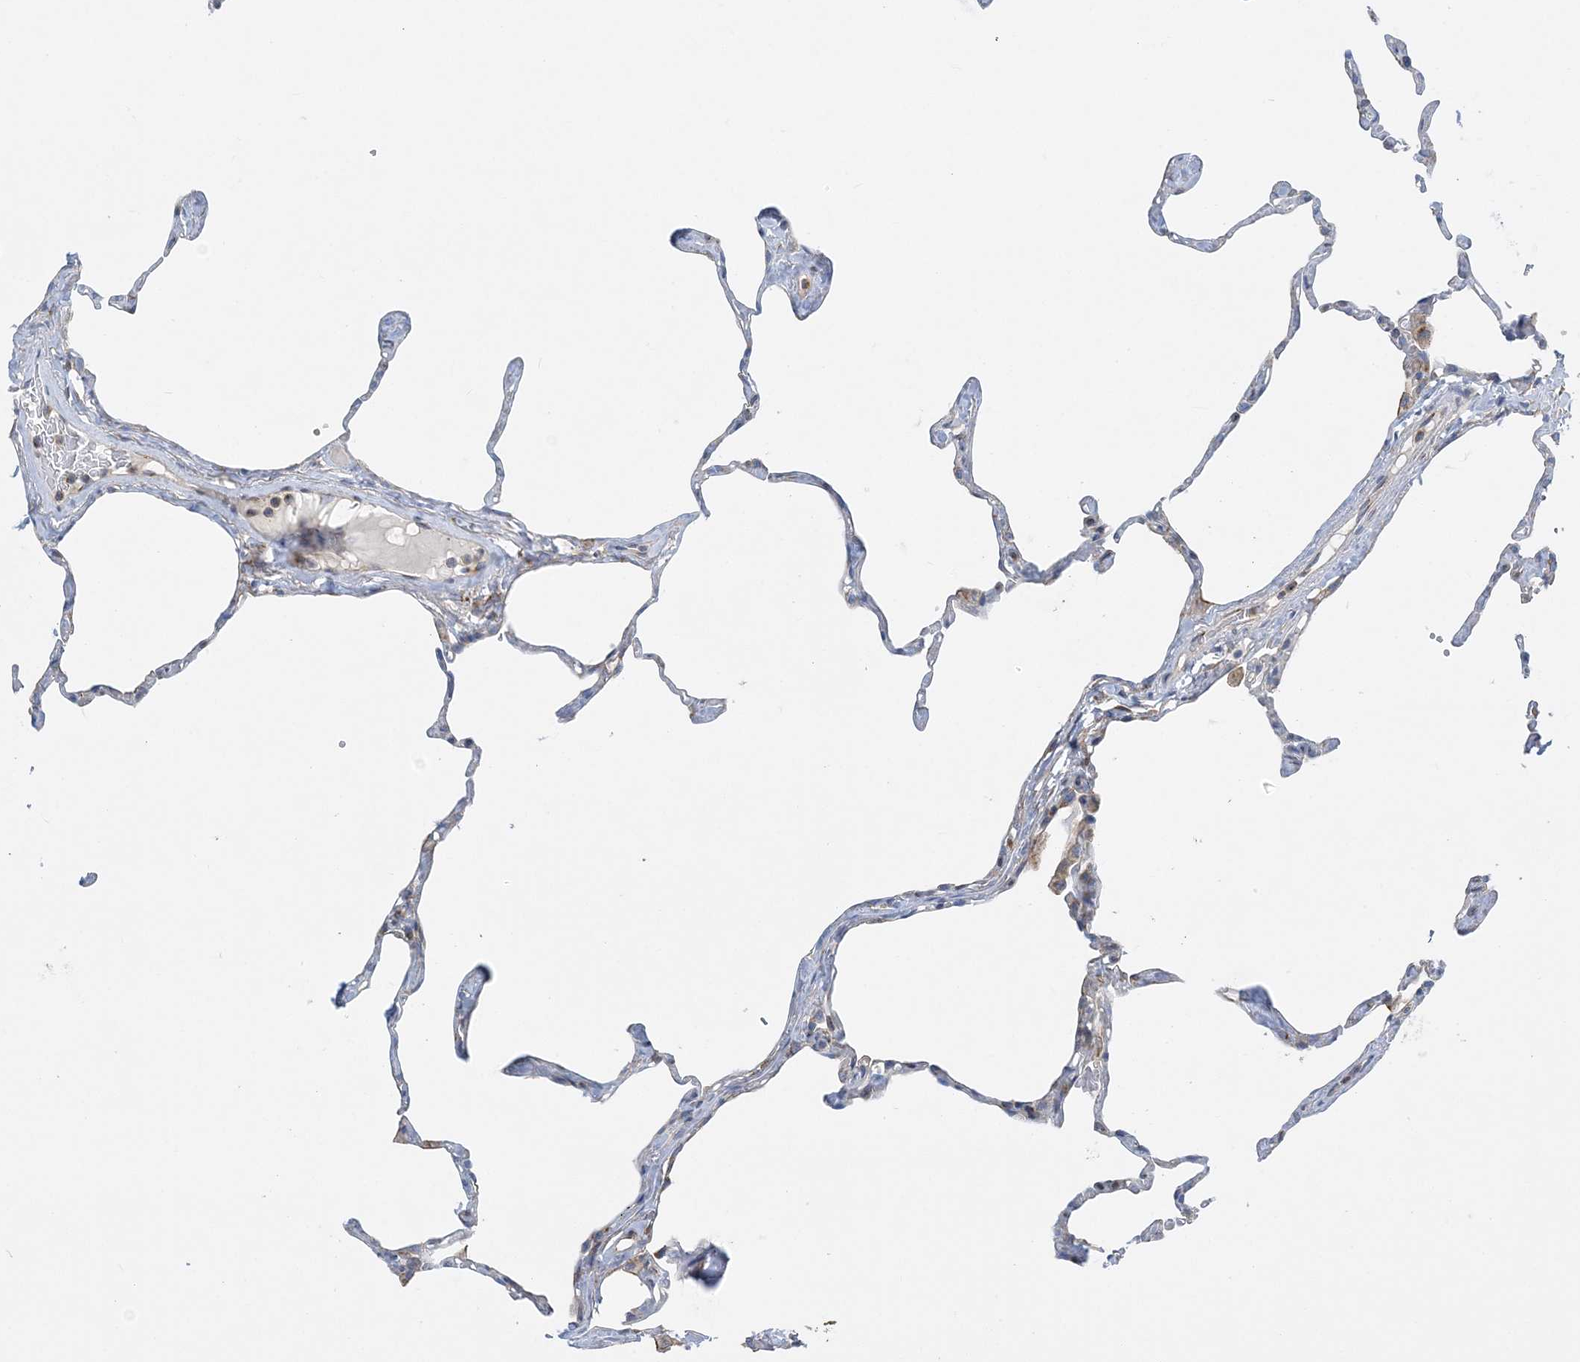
{"staining": {"intensity": "negative", "quantity": "none", "location": "none"}, "tissue": "lung", "cell_type": "Alveolar cells", "image_type": "normal", "snomed": [{"axis": "morphology", "description": "Normal tissue, NOS"}, {"axis": "topography", "description": "Lung"}], "caption": "Image shows no significant protein positivity in alveolar cells of unremarkable lung.", "gene": "FAM114A2", "patient": {"sex": "male", "age": 65}}